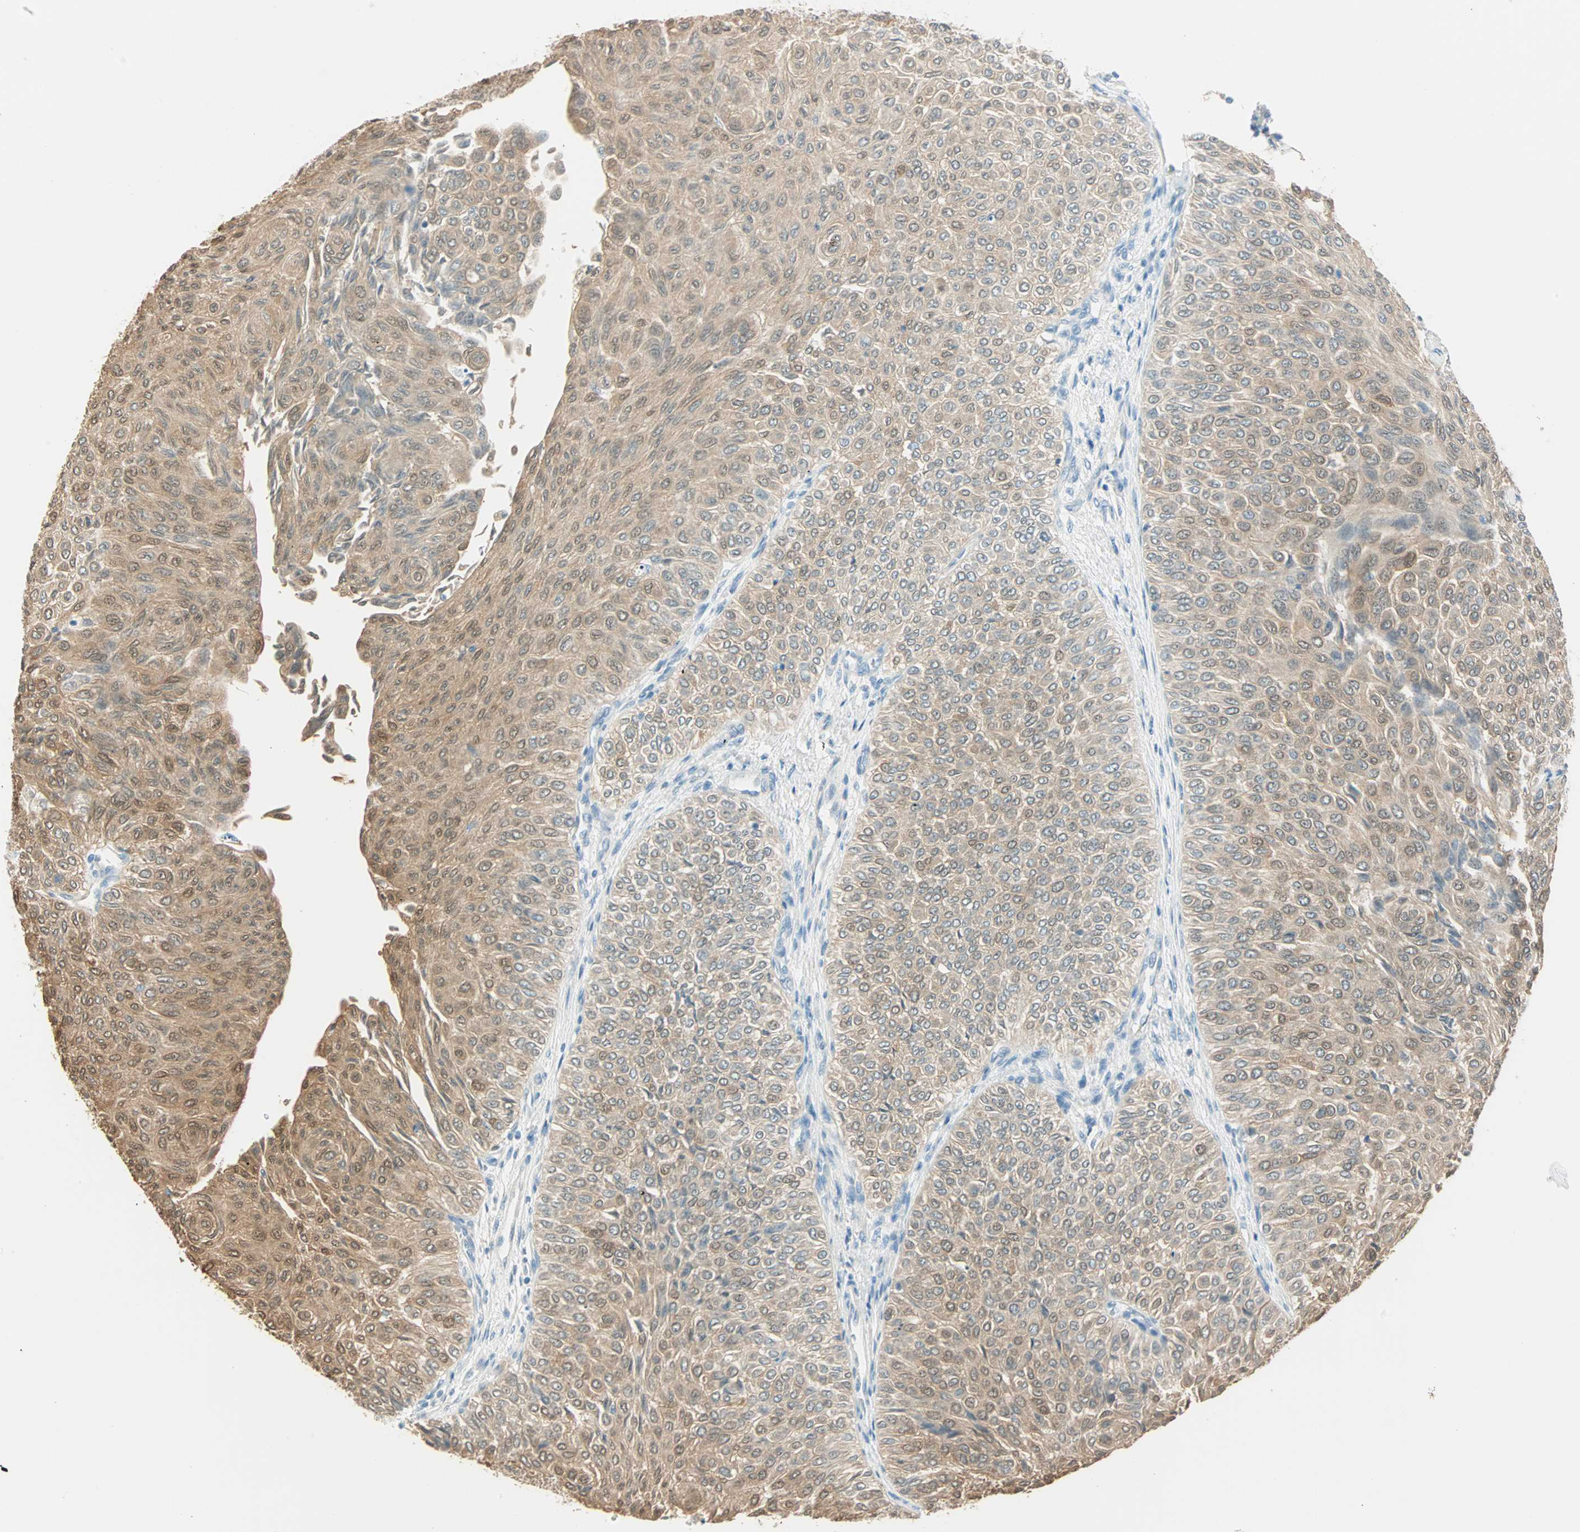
{"staining": {"intensity": "moderate", "quantity": ">75%", "location": "cytoplasmic/membranous,nuclear"}, "tissue": "urothelial cancer", "cell_type": "Tumor cells", "image_type": "cancer", "snomed": [{"axis": "morphology", "description": "Urothelial carcinoma, Low grade"}, {"axis": "topography", "description": "Urinary bladder"}], "caption": "Tumor cells display medium levels of moderate cytoplasmic/membranous and nuclear staining in approximately >75% of cells in human urothelial carcinoma (low-grade).", "gene": "S100A1", "patient": {"sex": "male", "age": 78}}